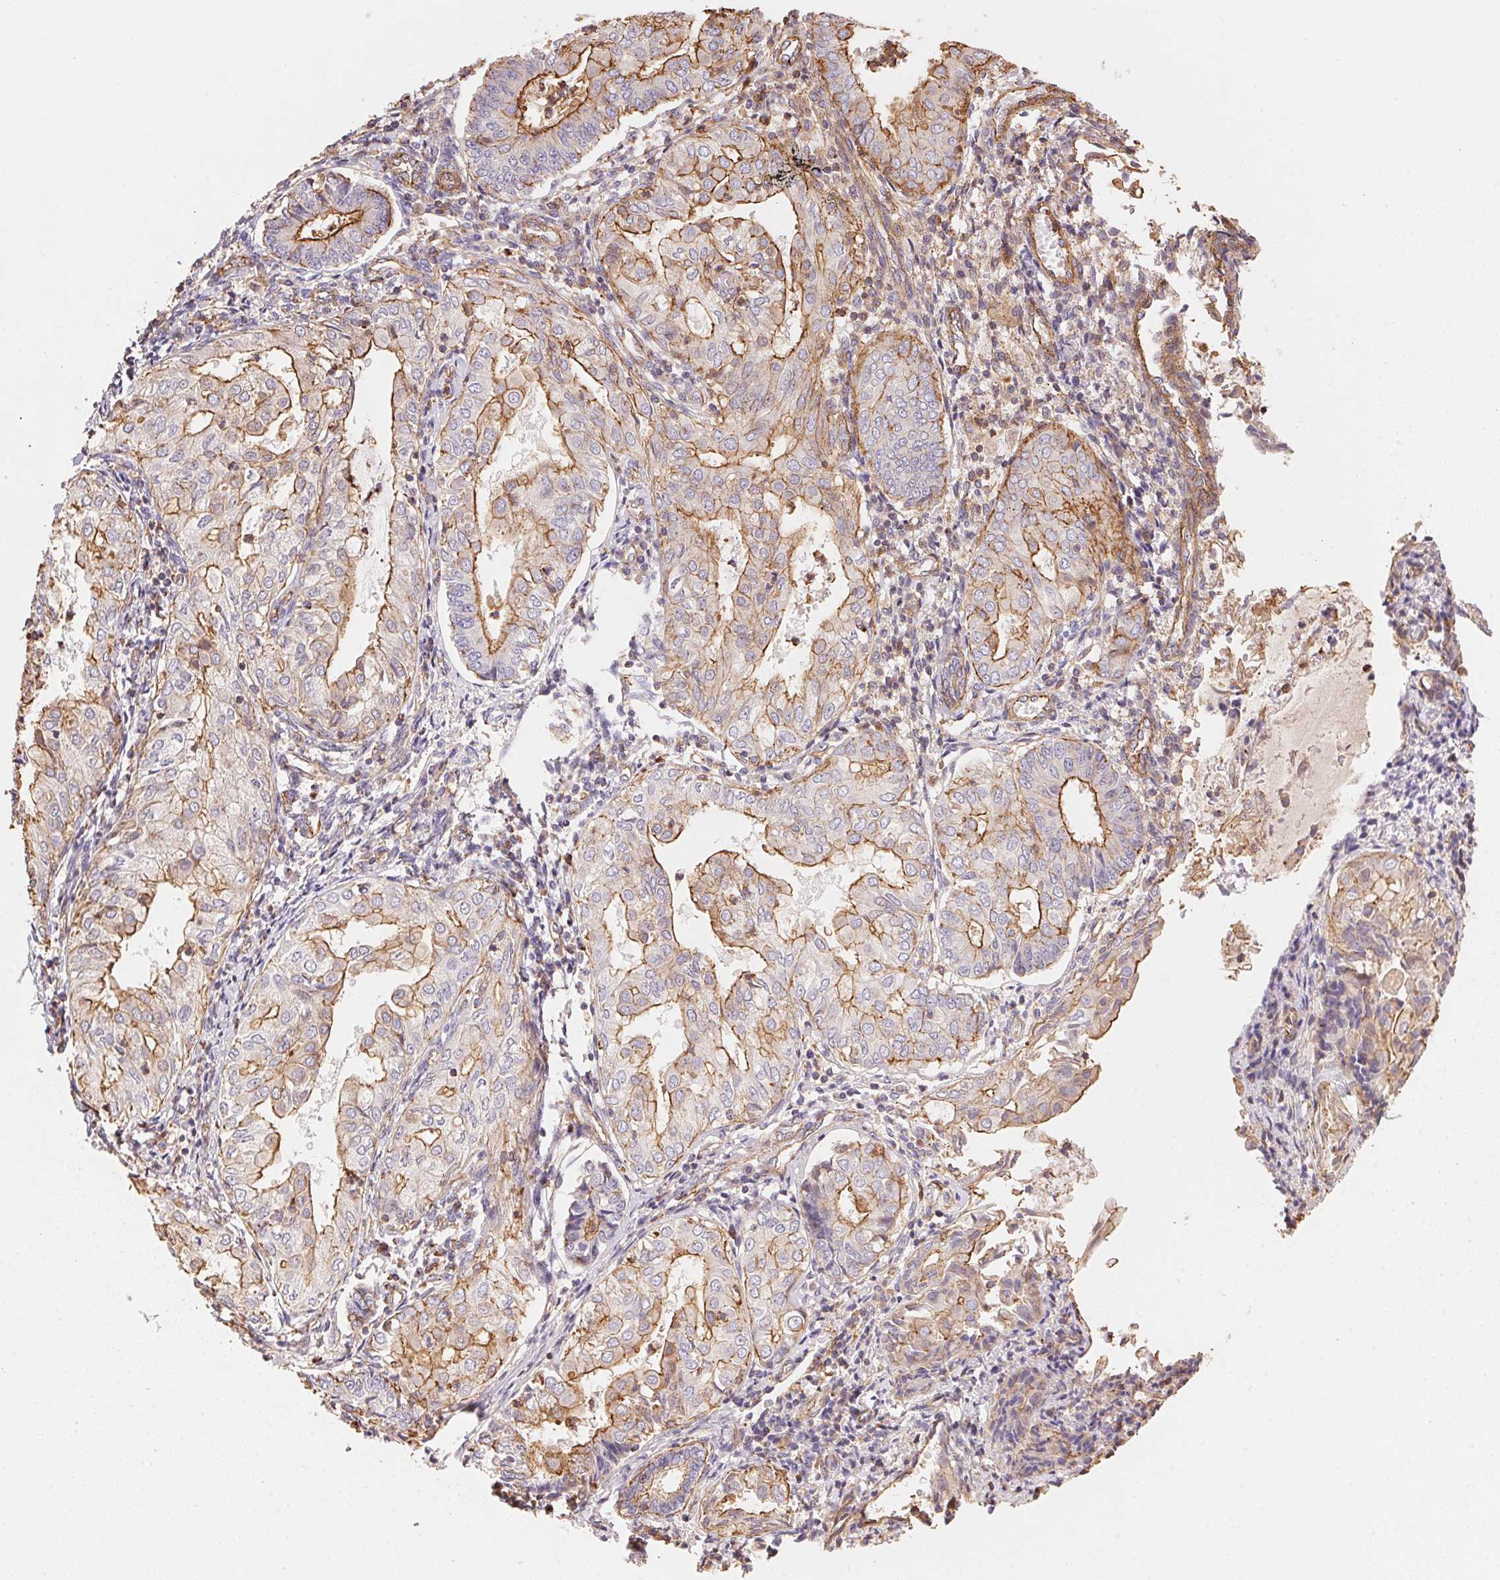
{"staining": {"intensity": "moderate", "quantity": "25%-75%", "location": "cytoplasmic/membranous"}, "tissue": "endometrial cancer", "cell_type": "Tumor cells", "image_type": "cancer", "snomed": [{"axis": "morphology", "description": "Adenocarcinoma, NOS"}, {"axis": "topography", "description": "Endometrium"}], "caption": "IHC histopathology image of neoplastic tissue: human endometrial cancer stained using IHC shows medium levels of moderate protein expression localized specifically in the cytoplasmic/membranous of tumor cells, appearing as a cytoplasmic/membranous brown color.", "gene": "FRAS1", "patient": {"sex": "female", "age": 68}}